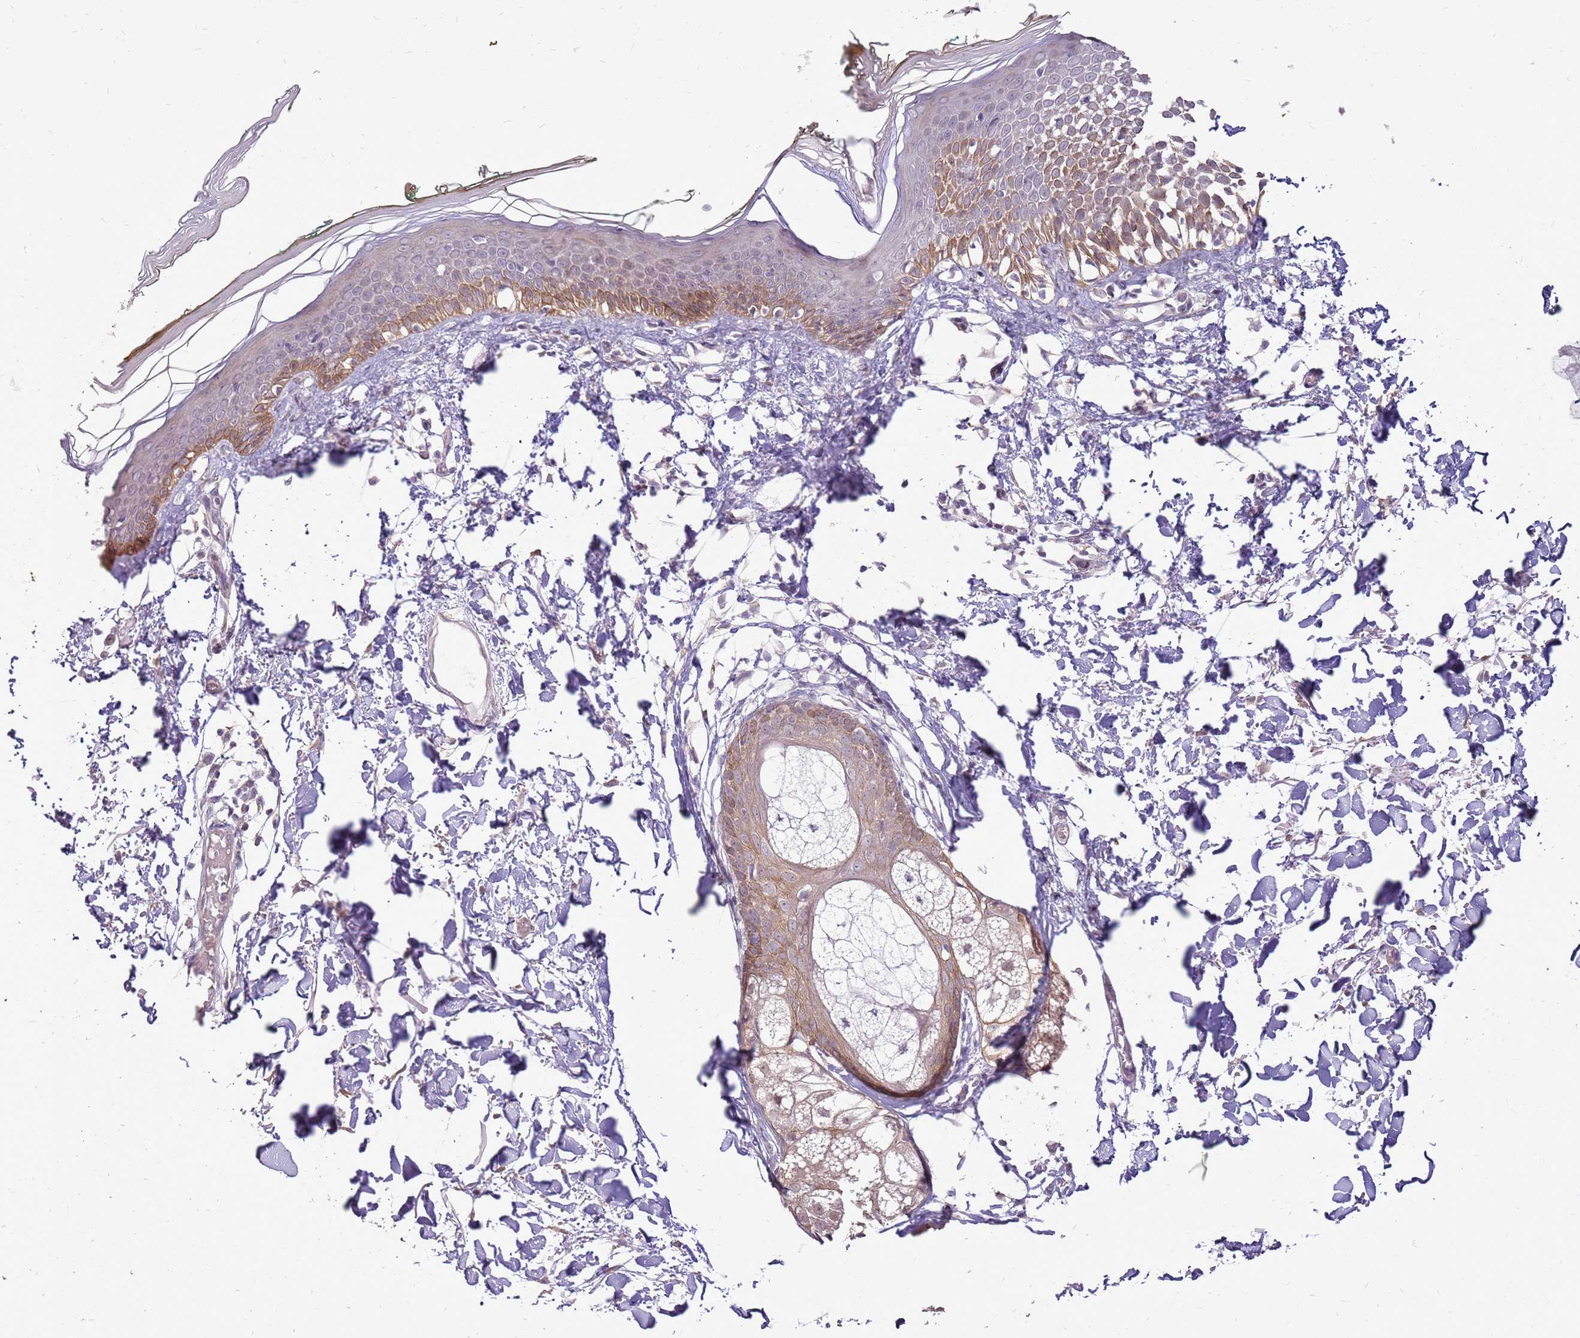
{"staining": {"intensity": "negative", "quantity": "none", "location": "none"}, "tissue": "skin", "cell_type": "Fibroblasts", "image_type": "normal", "snomed": [{"axis": "morphology", "description": "Normal tissue, NOS"}, {"axis": "topography", "description": "Skin"}], "caption": "Immunohistochemistry of unremarkable human skin shows no staining in fibroblasts.", "gene": "UGGT2", "patient": {"sex": "male", "age": 62}}